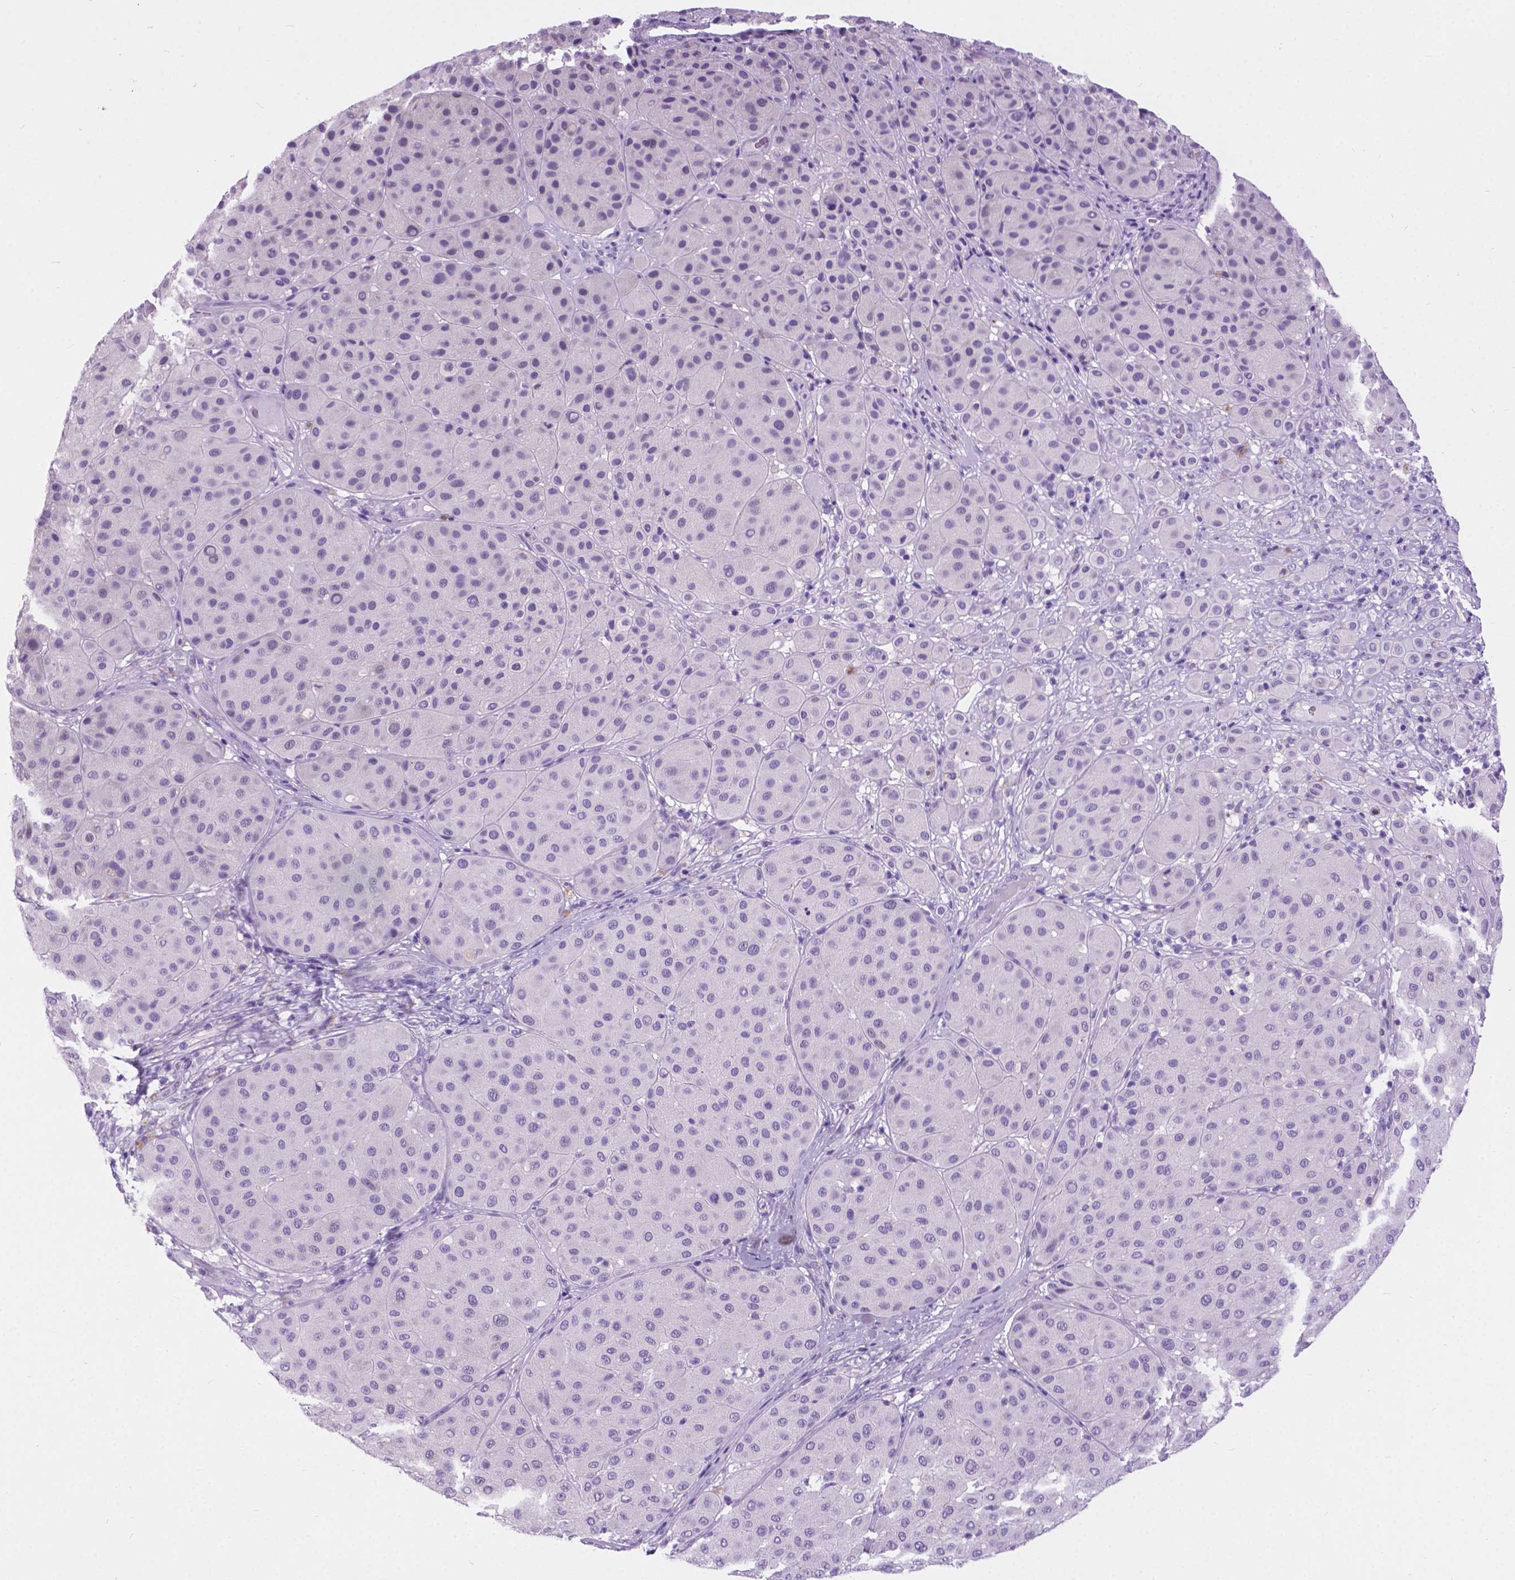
{"staining": {"intensity": "negative", "quantity": "none", "location": "none"}, "tissue": "melanoma", "cell_type": "Tumor cells", "image_type": "cancer", "snomed": [{"axis": "morphology", "description": "Malignant melanoma, Metastatic site"}, {"axis": "topography", "description": "Smooth muscle"}], "caption": "DAB (3,3'-diaminobenzidine) immunohistochemical staining of melanoma displays no significant expression in tumor cells.", "gene": "ARMS2", "patient": {"sex": "male", "age": 41}}